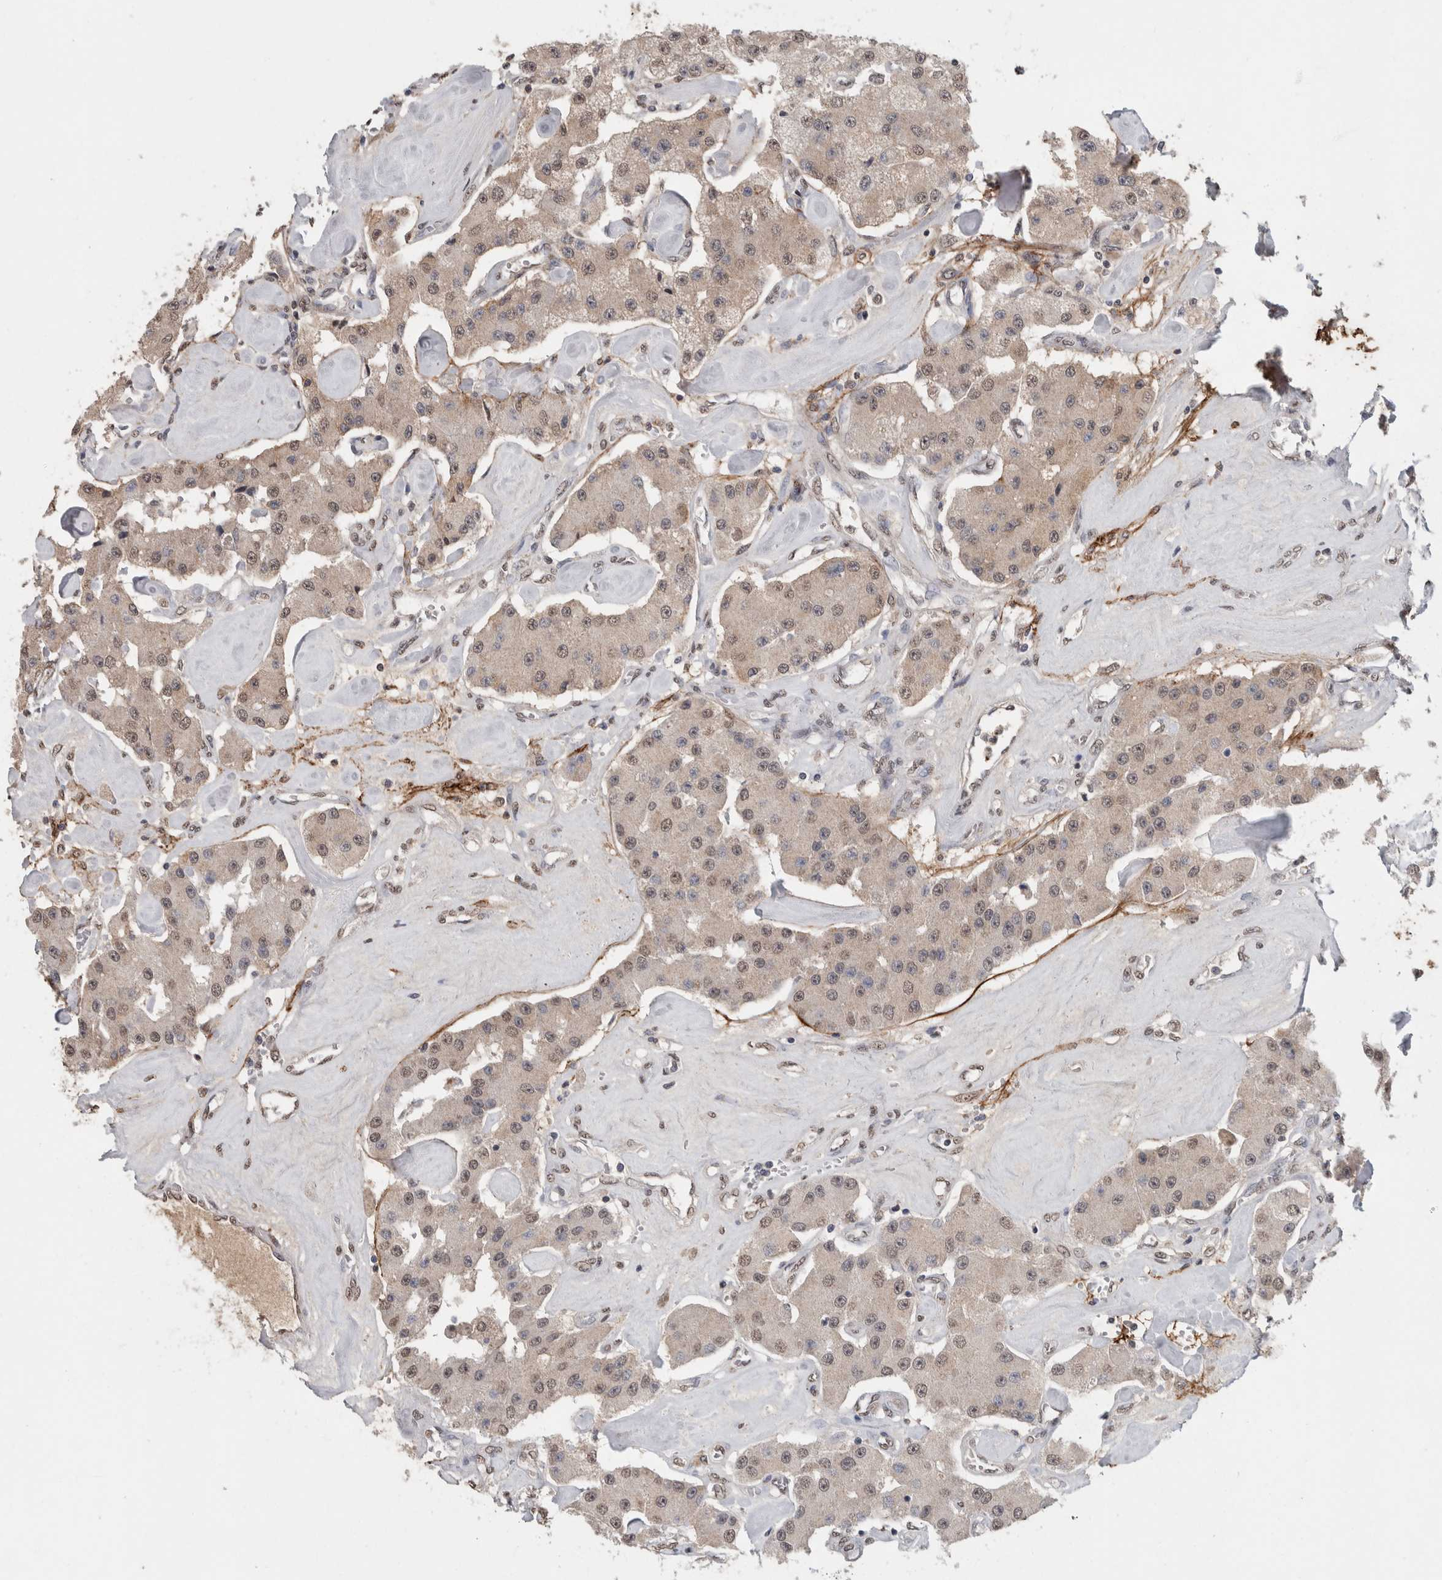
{"staining": {"intensity": "weak", "quantity": ">75%", "location": "cytoplasmic/membranous,nuclear"}, "tissue": "carcinoid", "cell_type": "Tumor cells", "image_type": "cancer", "snomed": [{"axis": "morphology", "description": "Carcinoid, malignant, NOS"}, {"axis": "topography", "description": "Pancreas"}], "caption": "Carcinoid (malignant) tissue reveals weak cytoplasmic/membranous and nuclear positivity in approximately >75% of tumor cells, visualized by immunohistochemistry. The protein of interest is stained brown, and the nuclei are stained in blue (DAB IHC with brightfield microscopy, high magnification).", "gene": "LTBP1", "patient": {"sex": "male", "age": 41}}